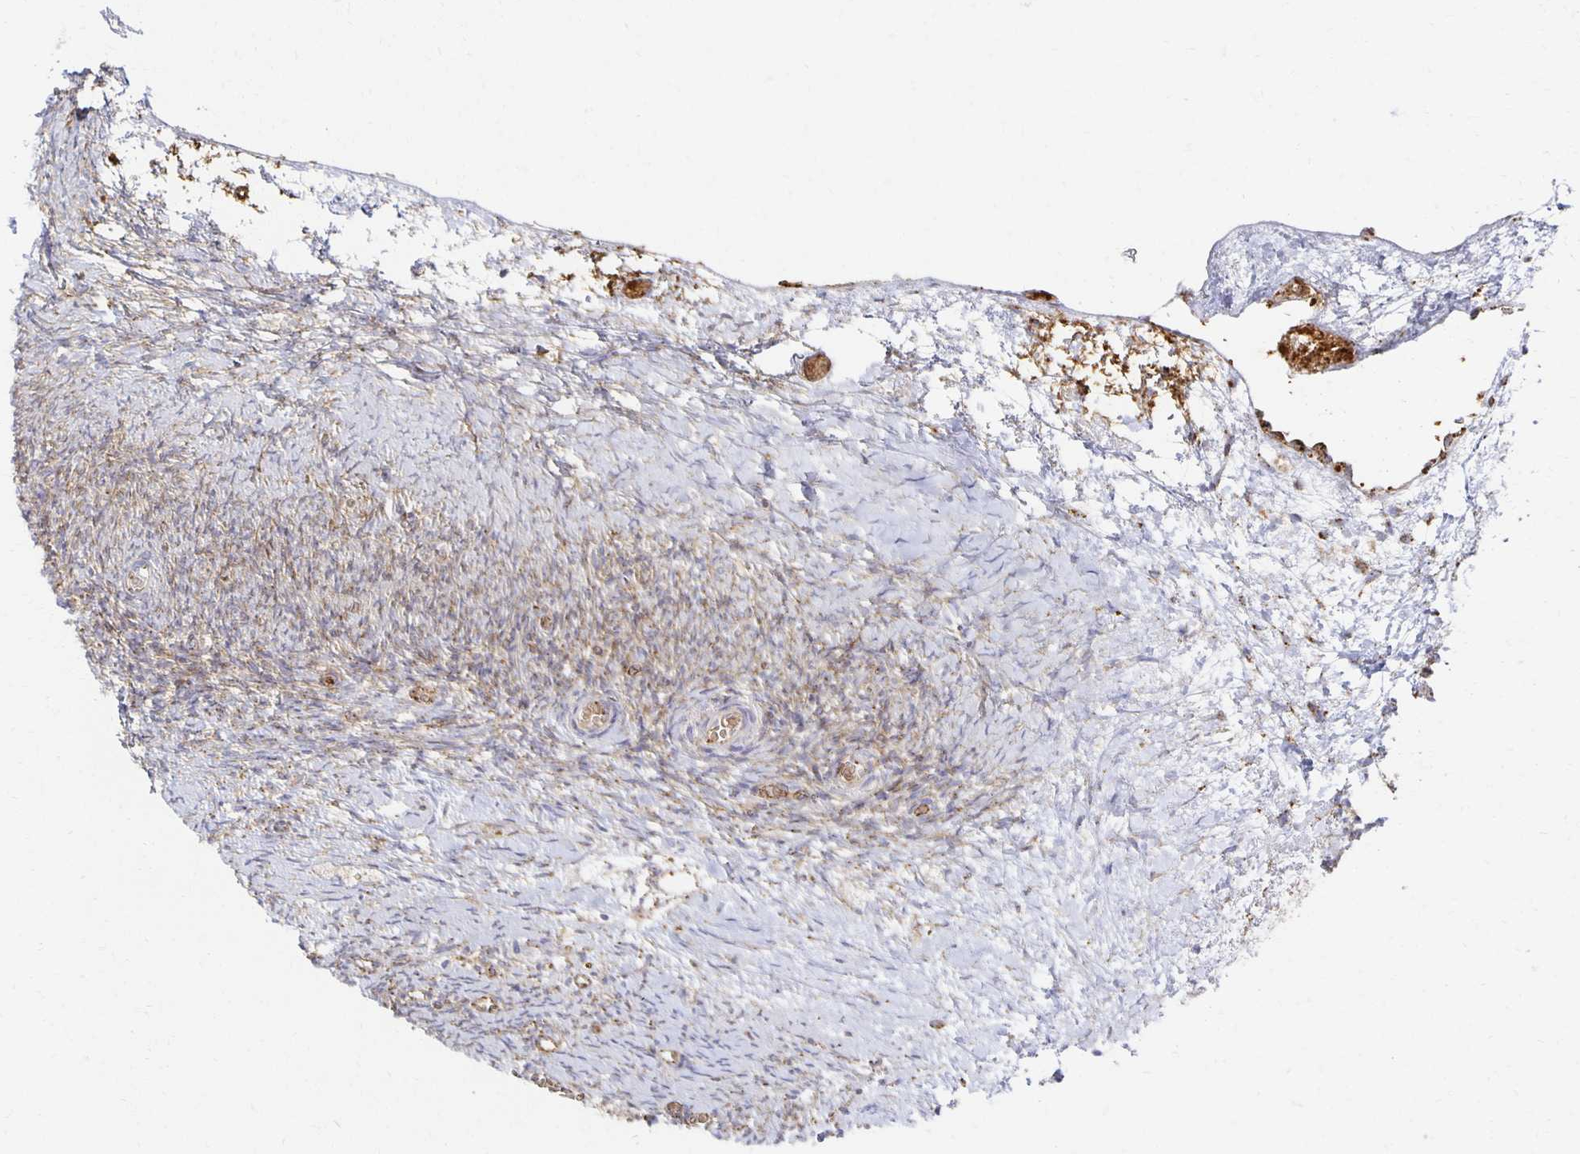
{"staining": {"intensity": "strong", "quantity": ">75%", "location": "cytoplasmic/membranous"}, "tissue": "ovary", "cell_type": "Follicle cells", "image_type": "normal", "snomed": [{"axis": "morphology", "description": "Normal tissue, NOS"}, {"axis": "topography", "description": "Ovary"}], "caption": "IHC (DAB (3,3'-diaminobenzidine)) staining of unremarkable human ovary shows strong cytoplasmic/membranous protein expression in approximately >75% of follicle cells. Nuclei are stained in blue.", "gene": "TAAR1", "patient": {"sex": "female", "age": 39}}